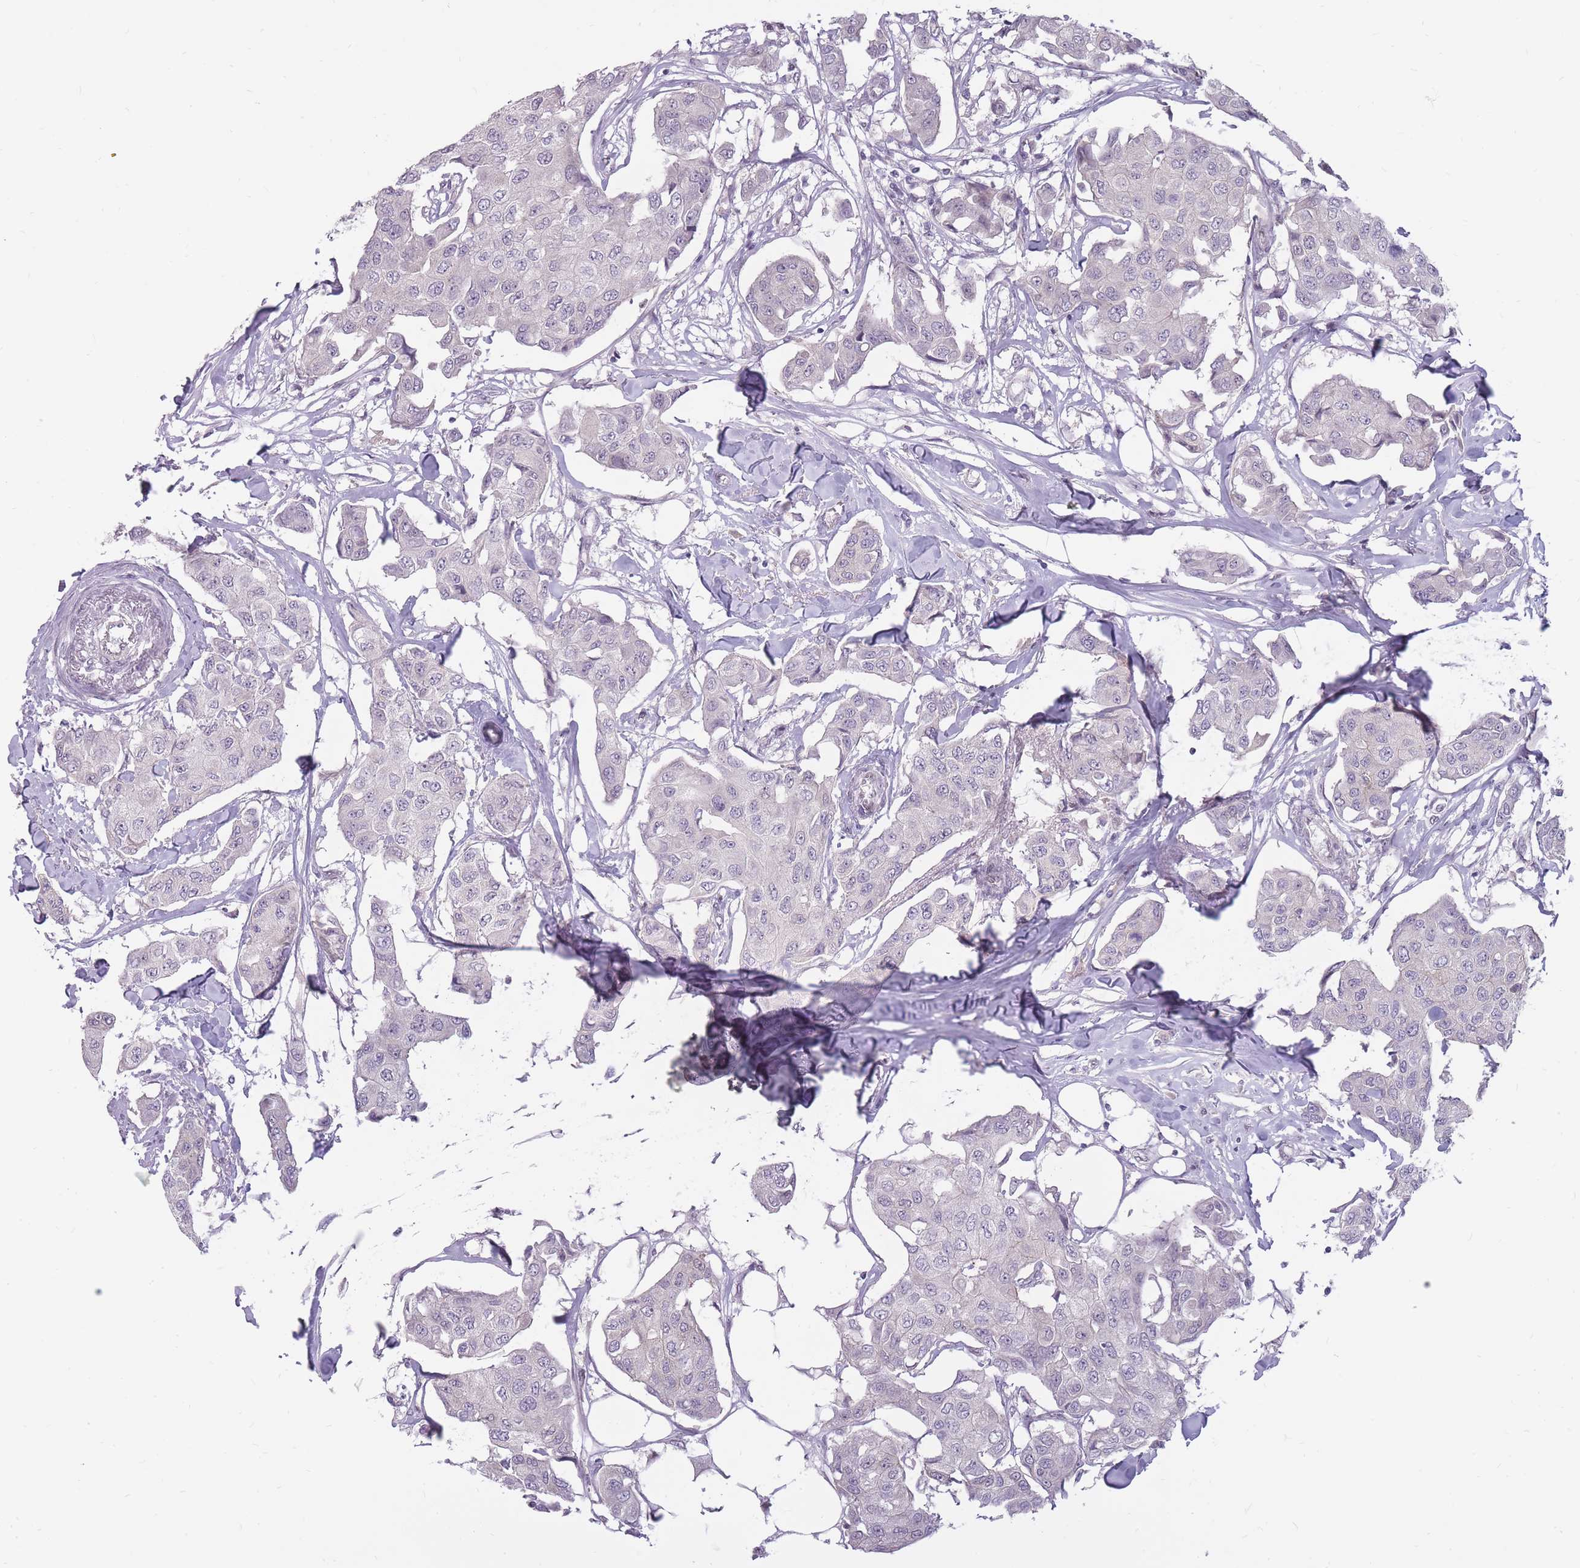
{"staining": {"intensity": "negative", "quantity": "none", "location": "none"}, "tissue": "breast cancer", "cell_type": "Tumor cells", "image_type": "cancer", "snomed": [{"axis": "morphology", "description": "Duct carcinoma"}, {"axis": "topography", "description": "Breast"}, {"axis": "topography", "description": "Lymph node"}], "caption": "Human infiltrating ductal carcinoma (breast) stained for a protein using immunohistochemistry reveals no staining in tumor cells.", "gene": "POMZP3", "patient": {"sex": "female", "age": 80}}